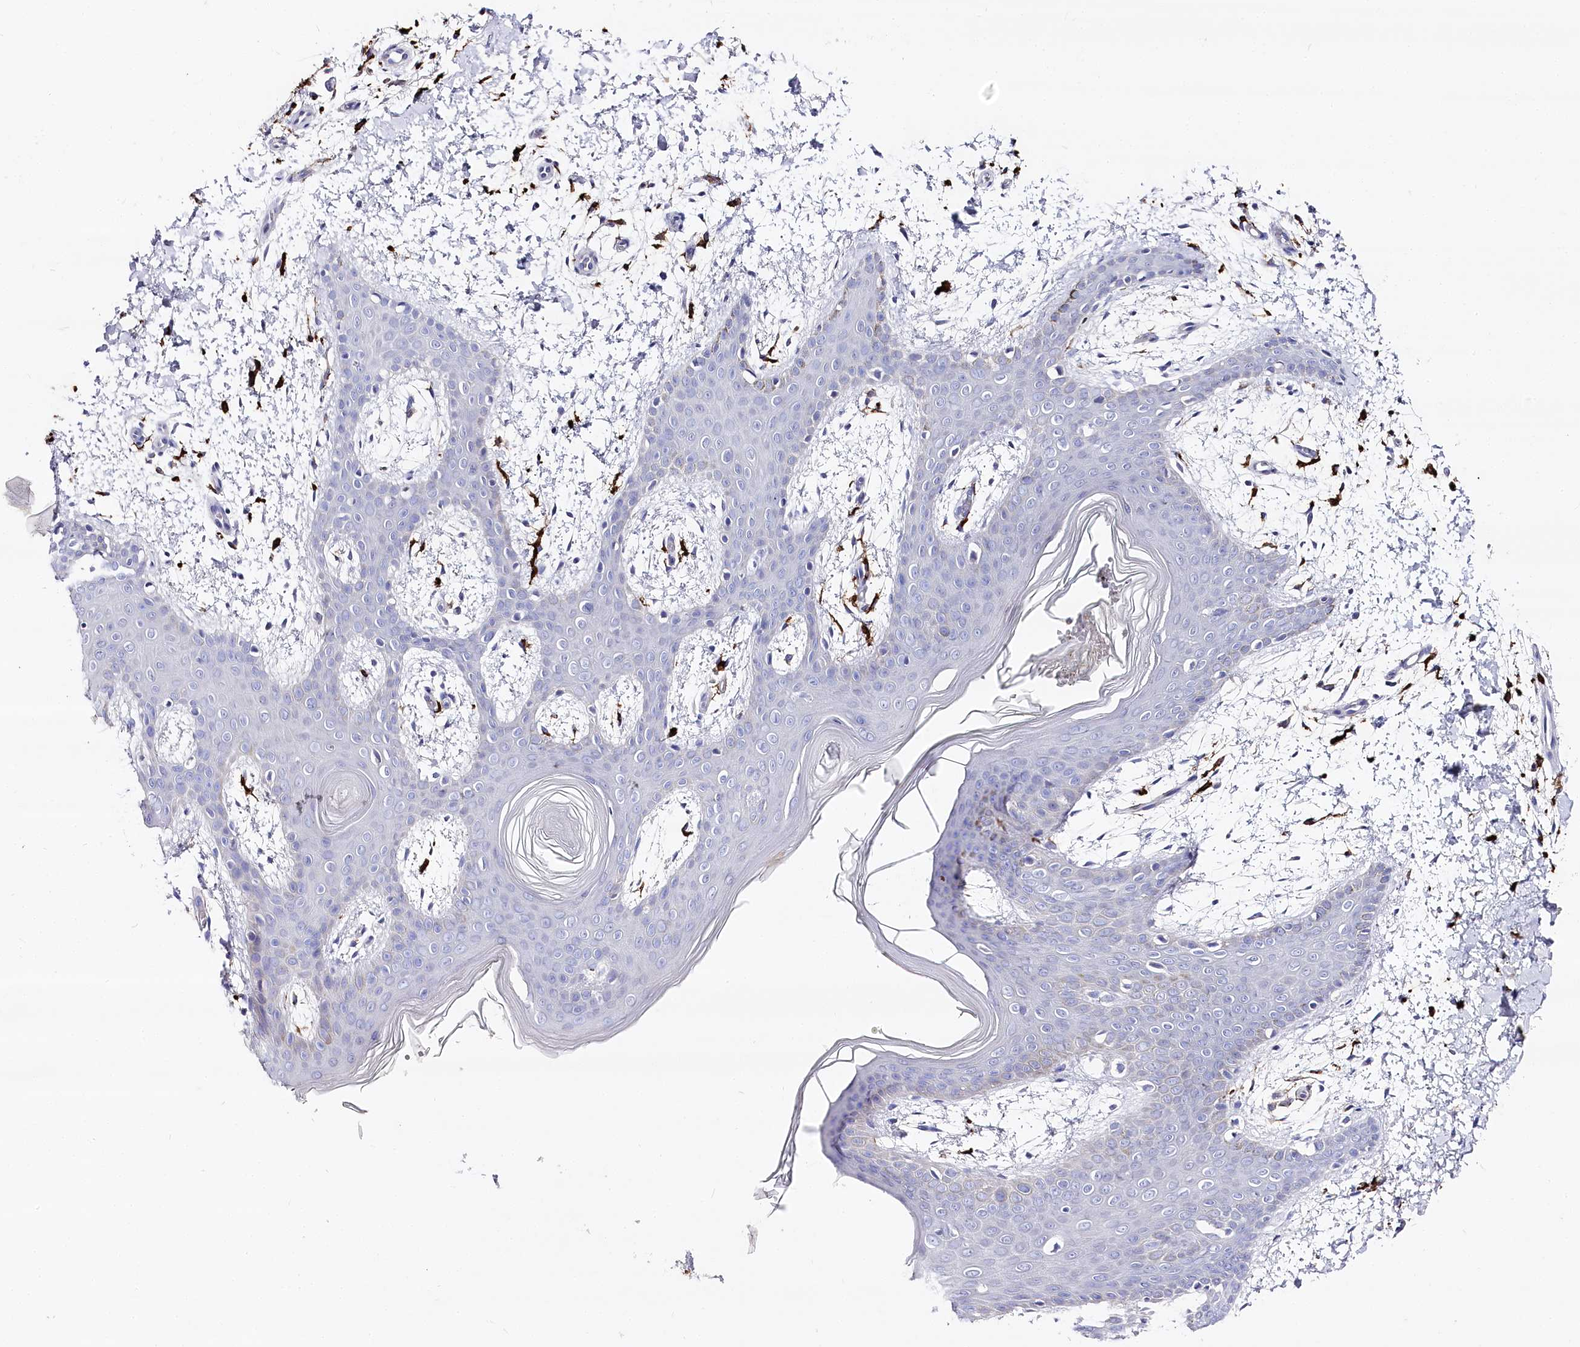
{"staining": {"intensity": "negative", "quantity": "none", "location": "none"}, "tissue": "skin", "cell_type": "Fibroblasts", "image_type": "normal", "snomed": [{"axis": "morphology", "description": "Normal tissue, NOS"}, {"axis": "topography", "description": "Skin"}], "caption": "A photomicrograph of skin stained for a protein displays no brown staining in fibroblasts. The staining was performed using DAB (3,3'-diaminobenzidine) to visualize the protein expression in brown, while the nuclei were stained in blue with hematoxylin (Magnification: 20x).", "gene": "CLEC4M", "patient": {"sex": "male", "age": 36}}